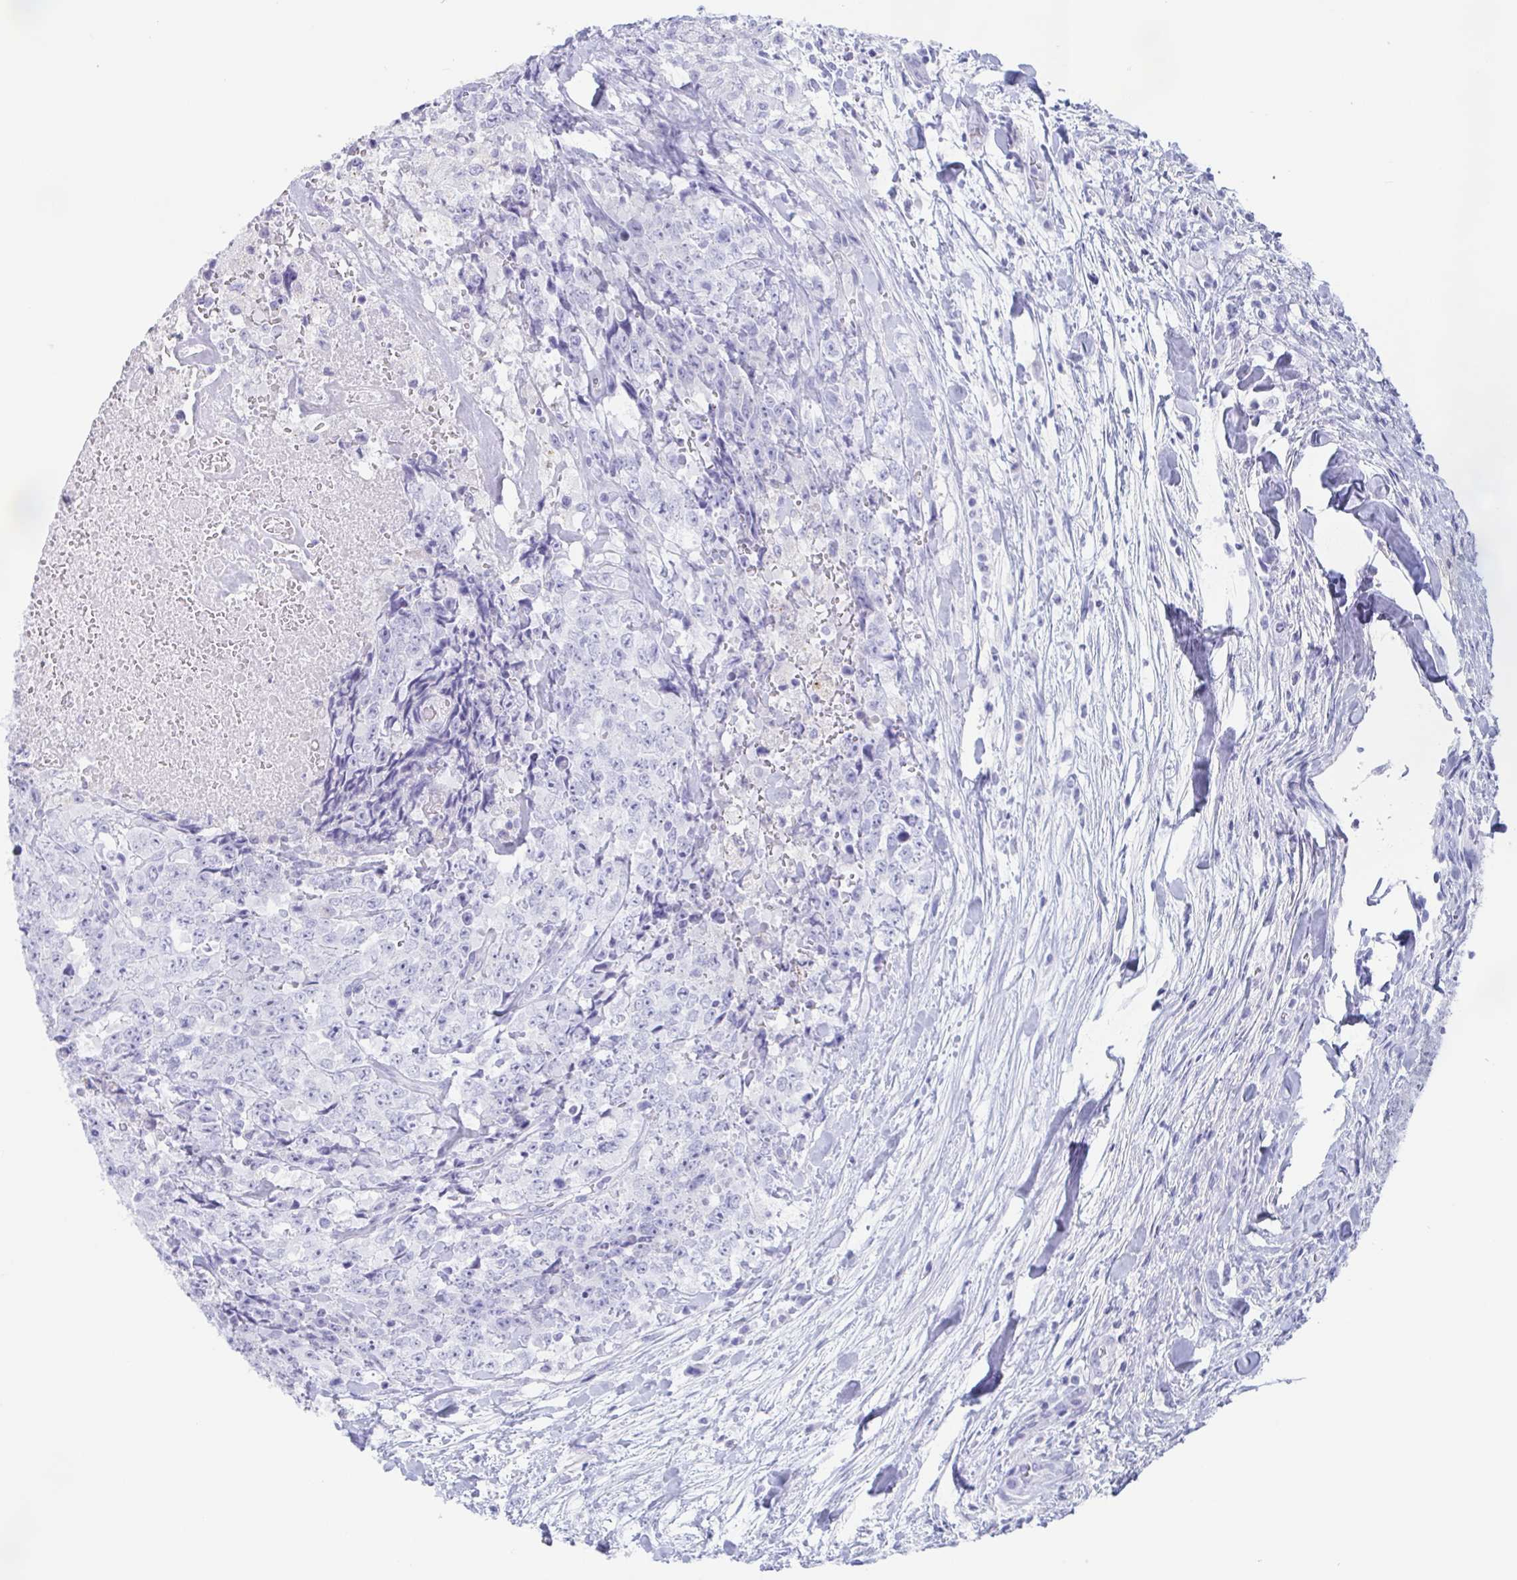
{"staining": {"intensity": "negative", "quantity": "none", "location": "none"}, "tissue": "testis cancer", "cell_type": "Tumor cells", "image_type": "cancer", "snomed": [{"axis": "morphology", "description": "Carcinoma, Embryonal, NOS"}, {"axis": "topography", "description": "Testis"}], "caption": "Immunohistochemistry (IHC) image of testis embryonal carcinoma stained for a protein (brown), which demonstrates no expression in tumor cells. (Immunohistochemistry (IHC), brightfield microscopy, high magnification).", "gene": "TAGLN3", "patient": {"sex": "male", "age": 24}}